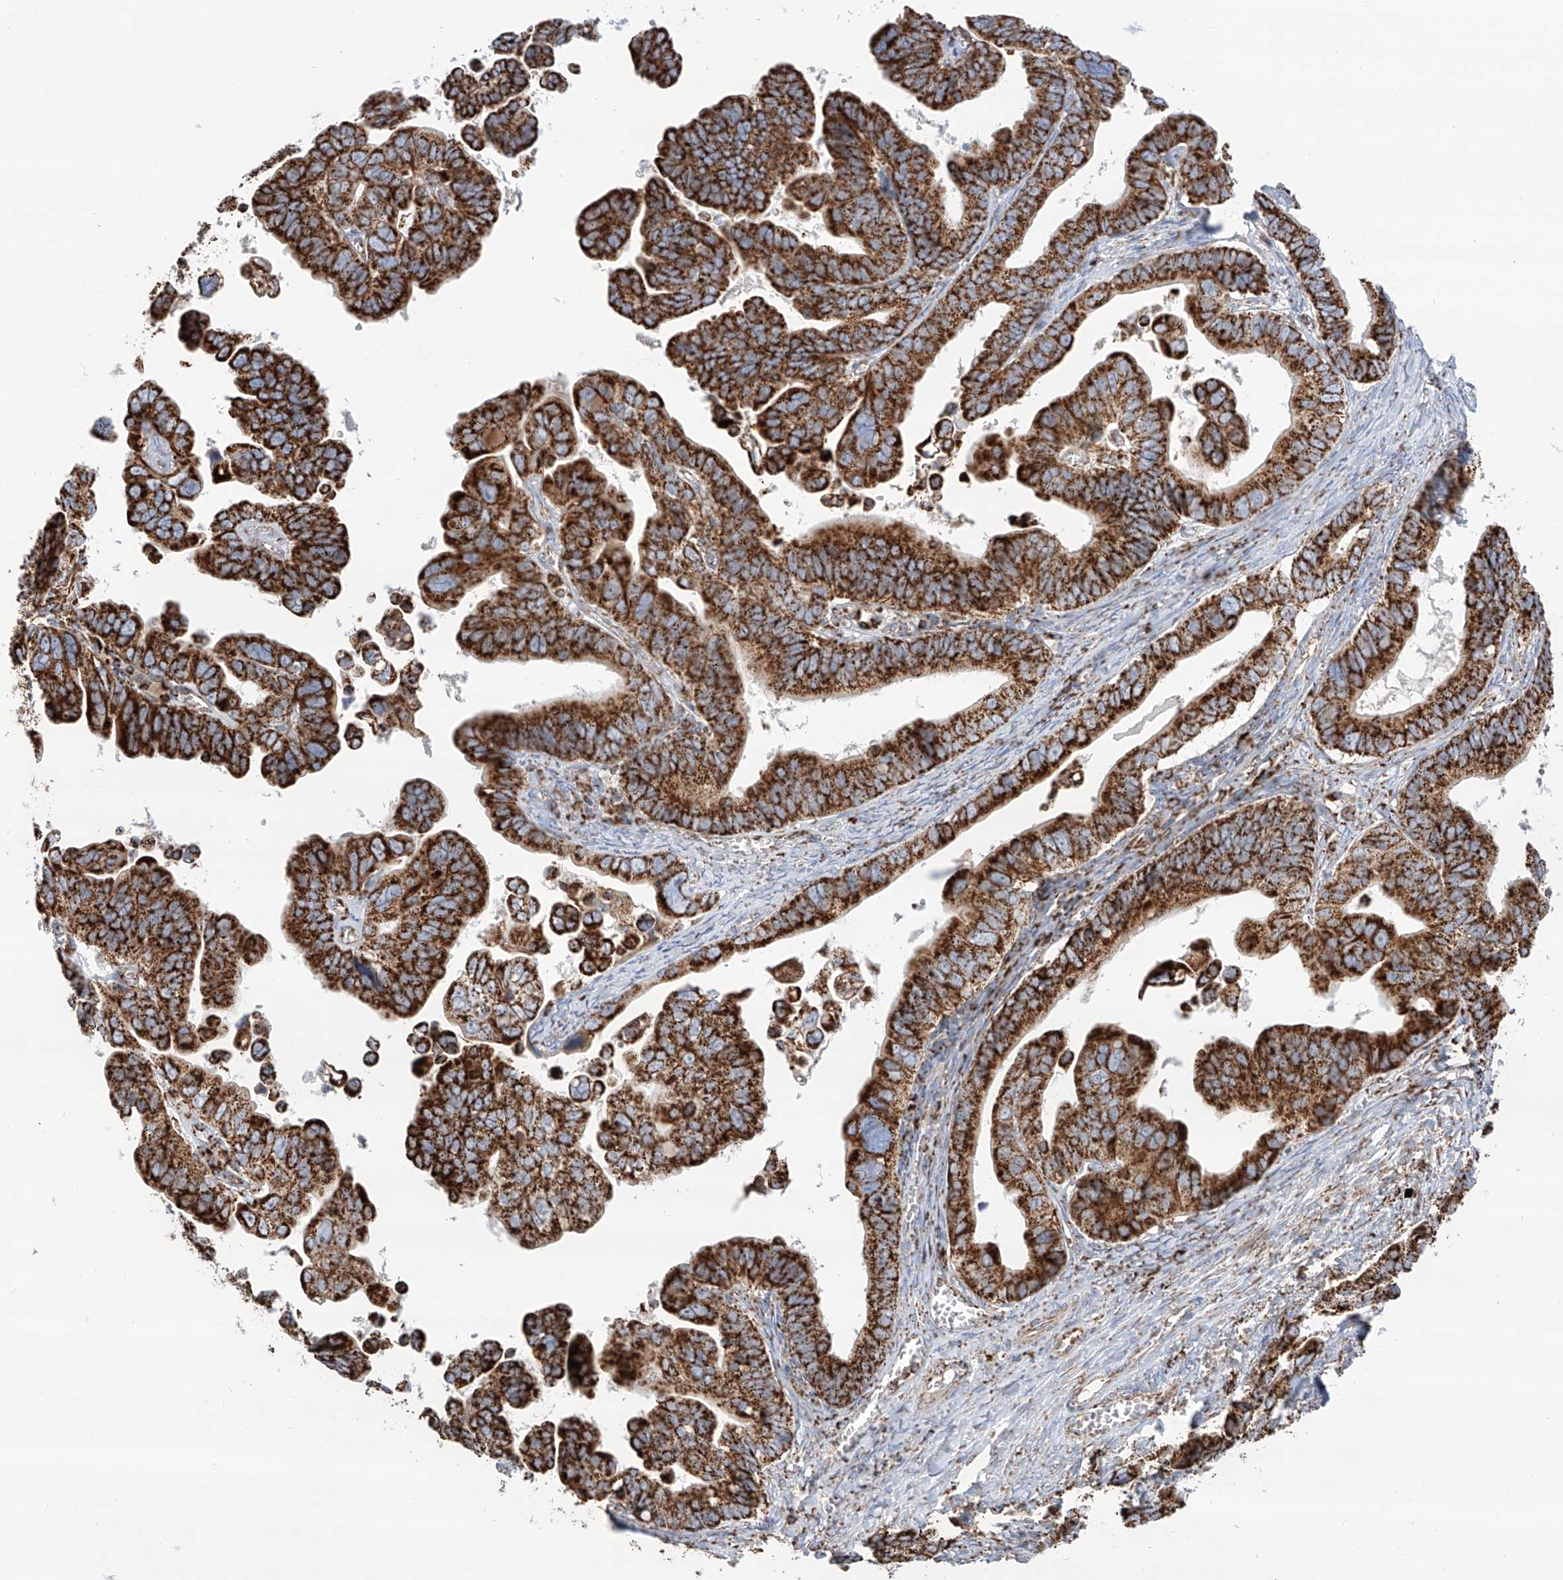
{"staining": {"intensity": "strong", "quantity": ">75%", "location": "cytoplasmic/membranous"}, "tissue": "ovarian cancer", "cell_type": "Tumor cells", "image_type": "cancer", "snomed": [{"axis": "morphology", "description": "Cystadenocarcinoma, serous, NOS"}, {"axis": "topography", "description": "Ovary"}], "caption": "Ovarian serous cystadenocarcinoma tissue demonstrates strong cytoplasmic/membranous positivity in about >75% of tumor cells (DAB (3,3'-diaminobenzidine) IHC with brightfield microscopy, high magnification).", "gene": "TTC27", "patient": {"sex": "female", "age": 56}}